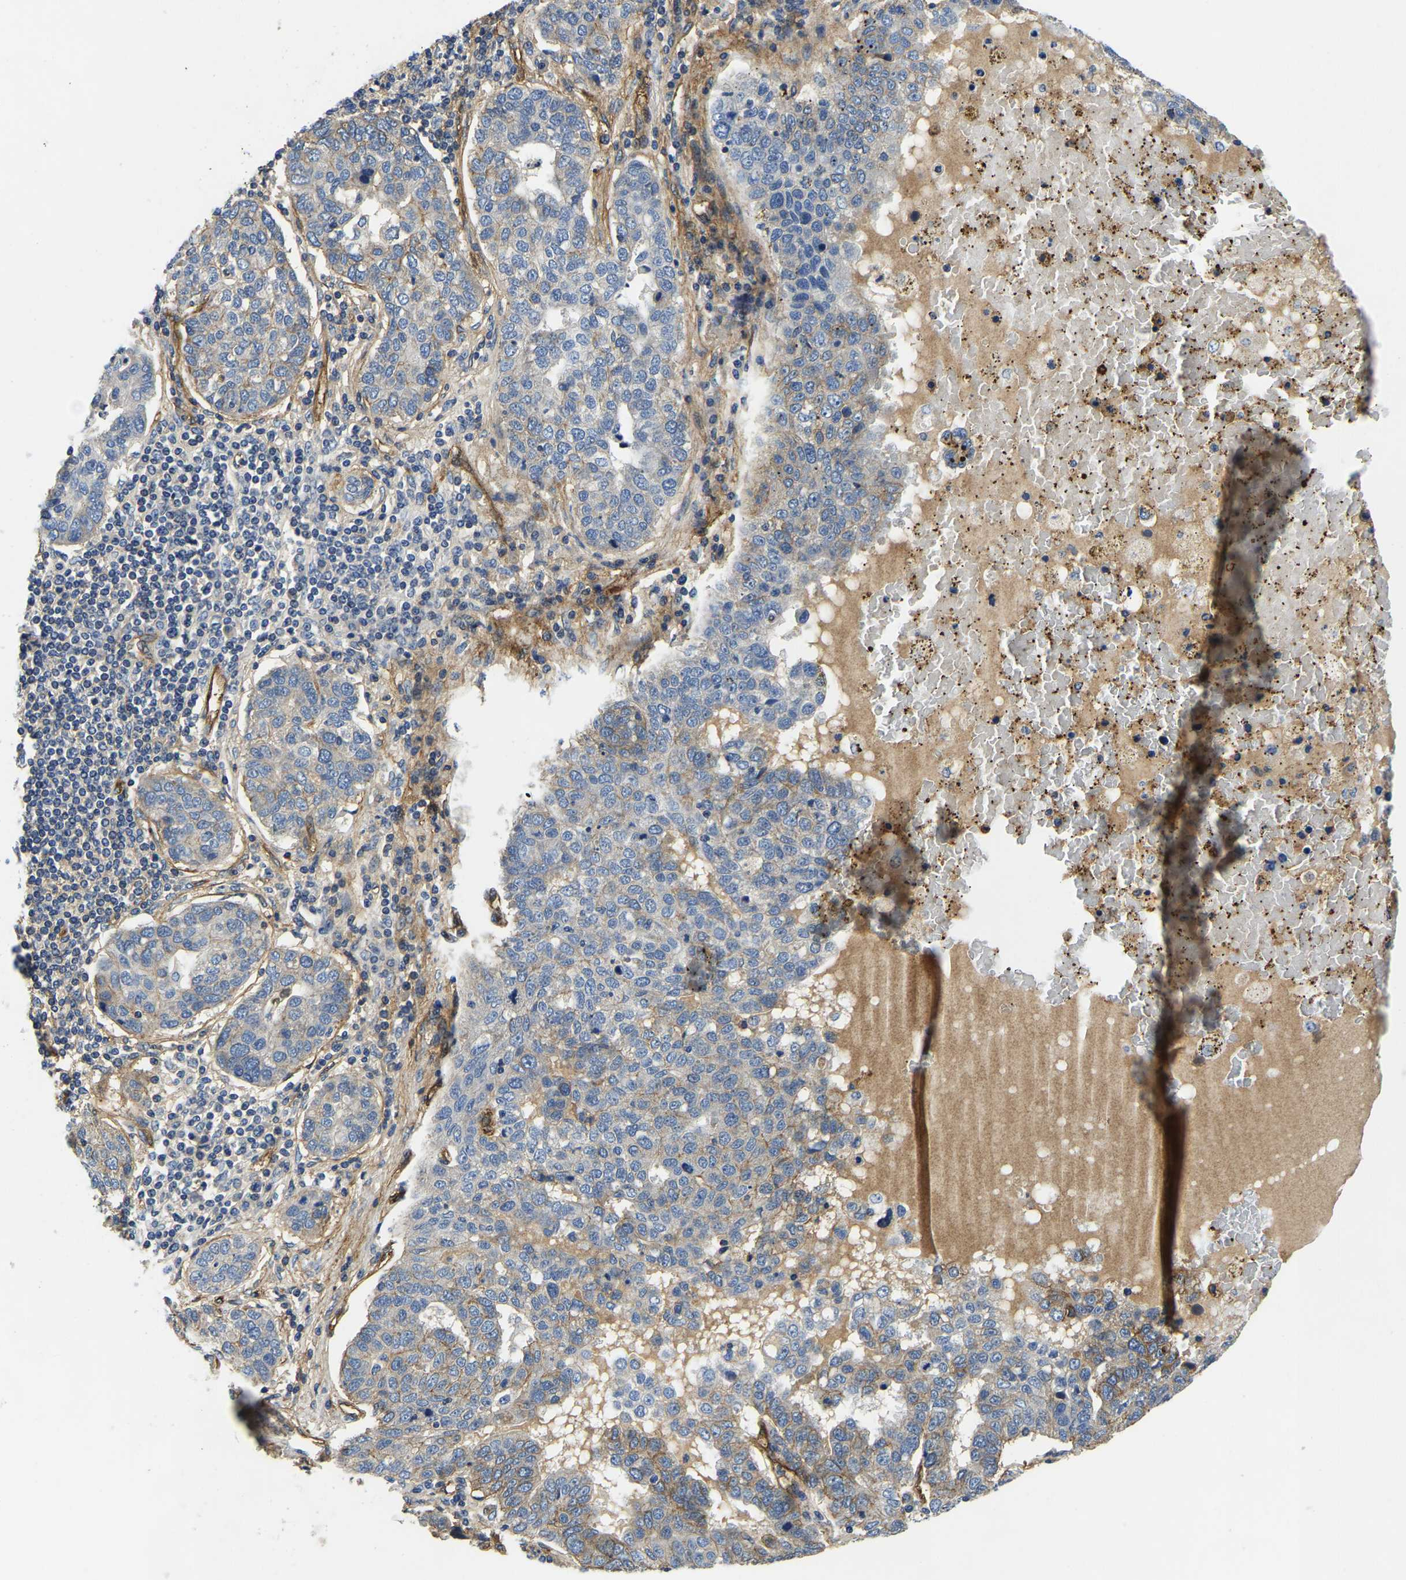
{"staining": {"intensity": "moderate", "quantity": "<25%", "location": "cytoplasmic/membranous"}, "tissue": "pancreatic cancer", "cell_type": "Tumor cells", "image_type": "cancer", "snomed": [{"axis": "morphology", "description": "Adenocarcinoma, NOS"}, {"axis": "topography", "description": "Pancreas"}], "caption": "Pancreatic cancer (adenocarcinoma) stained for a protein exhibits moderate cytoplasmic/membranous positivity in tumor cells. Immunohistochemistry stains the protein of interest in brown and the nuclei are stained blue.", "gene": "ITGA2", "patient": {"sex": "female", "age": 61}}